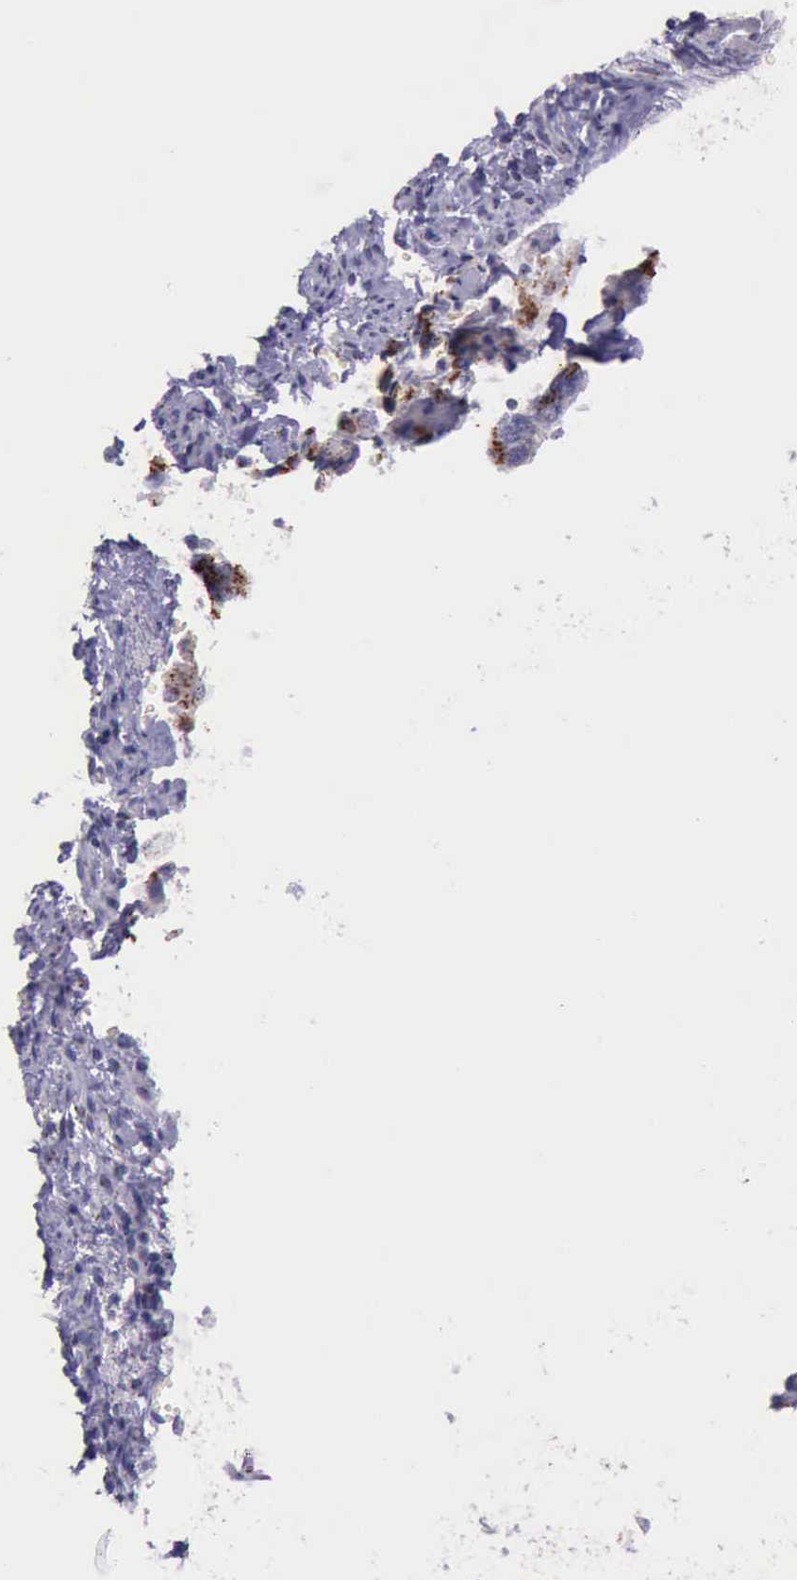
{"staining": {"intensity": "strong", "quantity": ">75%", "location": "cytoplasmic/membranous"}, "tissue": "endometrial cancer", "cell_type": "Tumor cells", "image_type": "cancer", "snomed": [{"axis": "morphology", "description": "Adenocarcinoma, NOS"}, {"axis": "topography", "description": "Endometrium"}], "caption": "Adenocarcinoma (endometrial) was stained to show a protein in brown. There is high levels of strong cytoplasmic/membranous expression in about >75% of tumor cells.", "gene": "GOLGA5", "patient": {"sex": "female", "age": 75}}